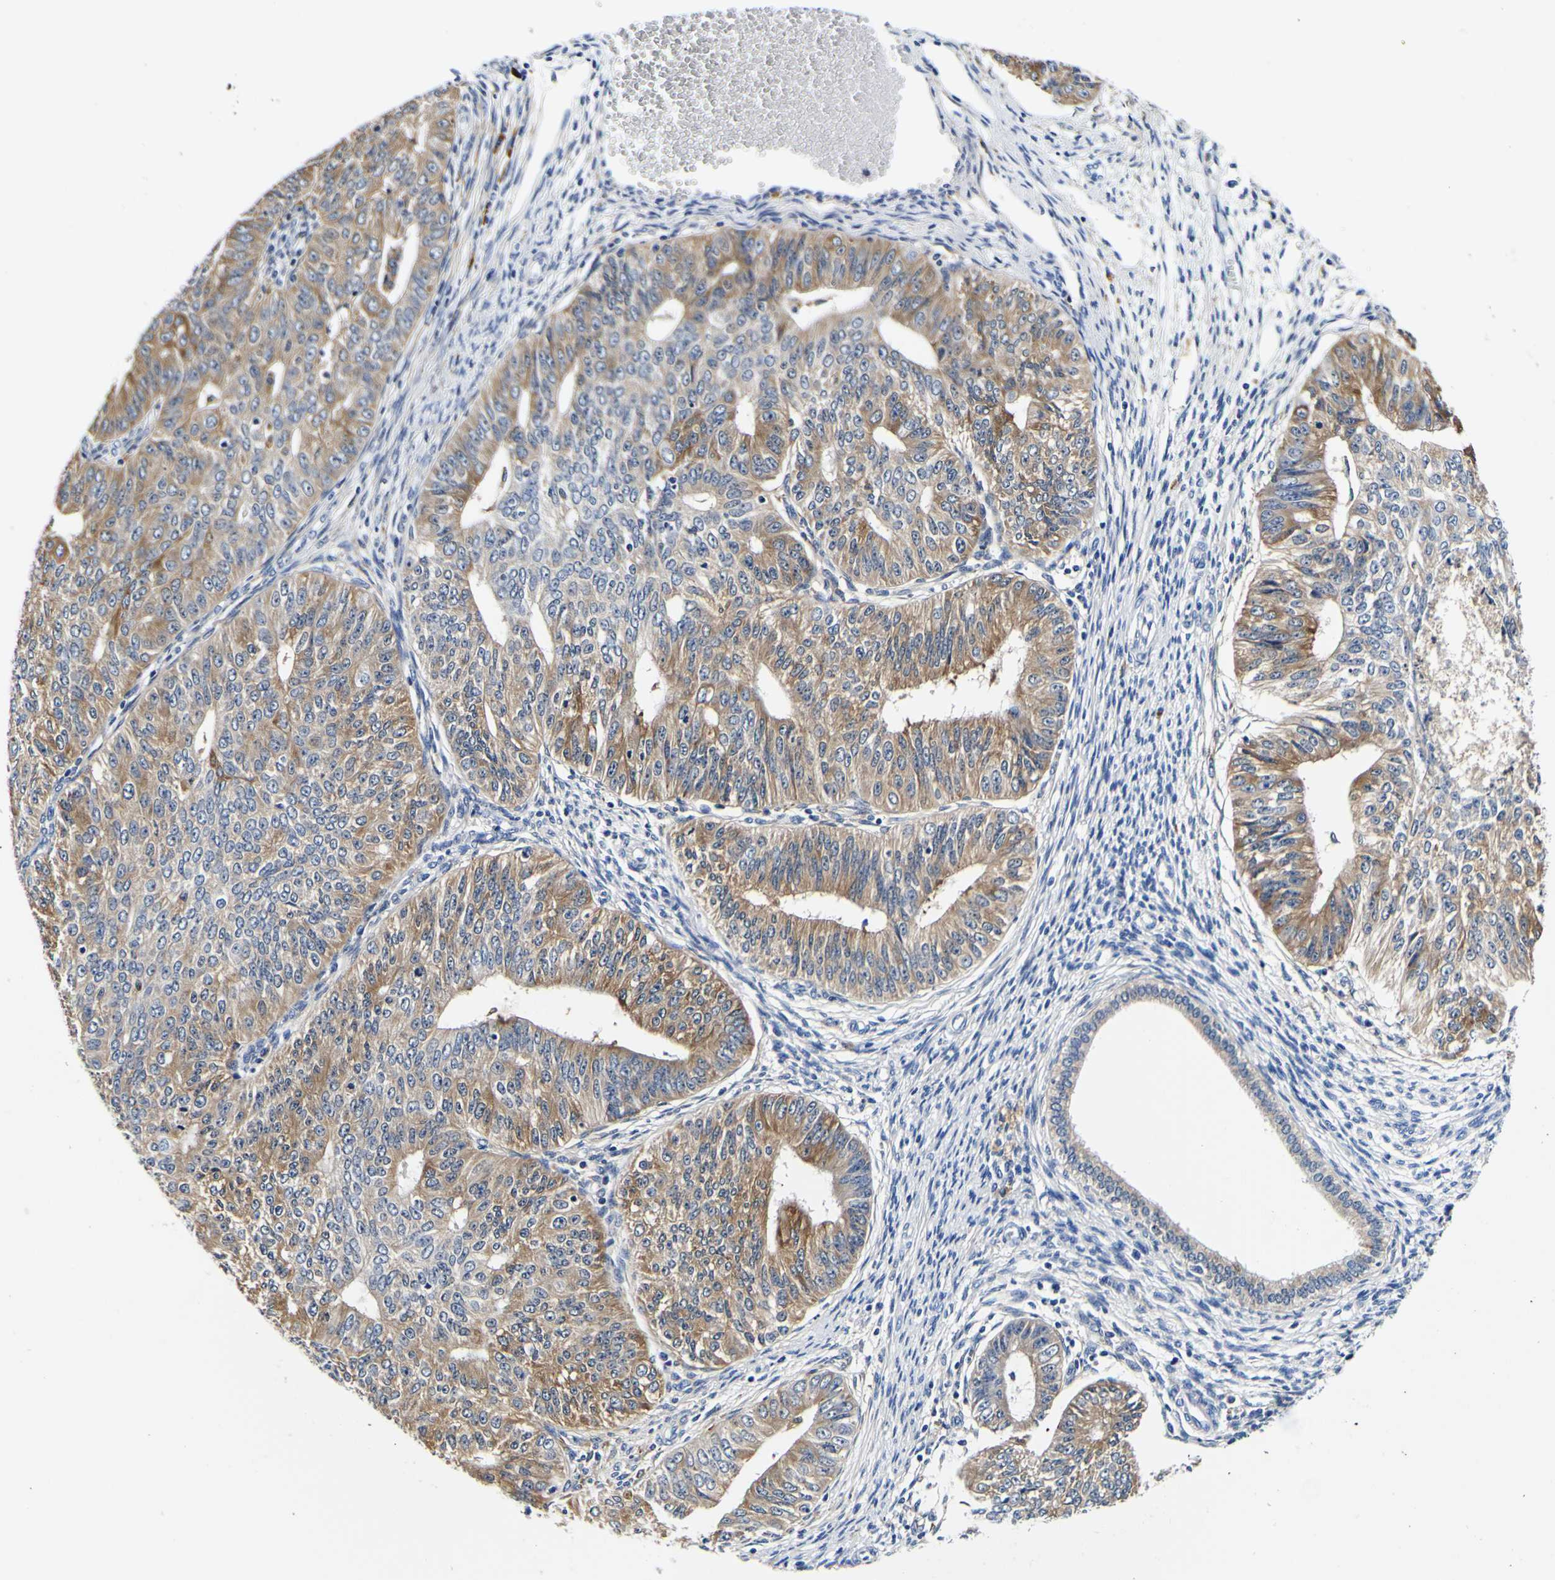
{"staining": {"intensity": "moderate", "quantity": ">75%", "location": "cytoplasmic/membranous"}, "tissue": "endometrial cancer", "cell_type": "Tumor cells", "image_type": "cancer", "snomed": [{"axis": "morphology", "description": "Adenocarcinoma, NOS"}, {"axis": "topography", "description": "Endometrium"}], "caption": "An image of human endometrial adenocarcinoma stained for a protein exhibits moderate cytoplasmic/membranous brown staining in tumor cells.", "gene": "P4HB", "patient": {"sex": "female", "age": 32}}